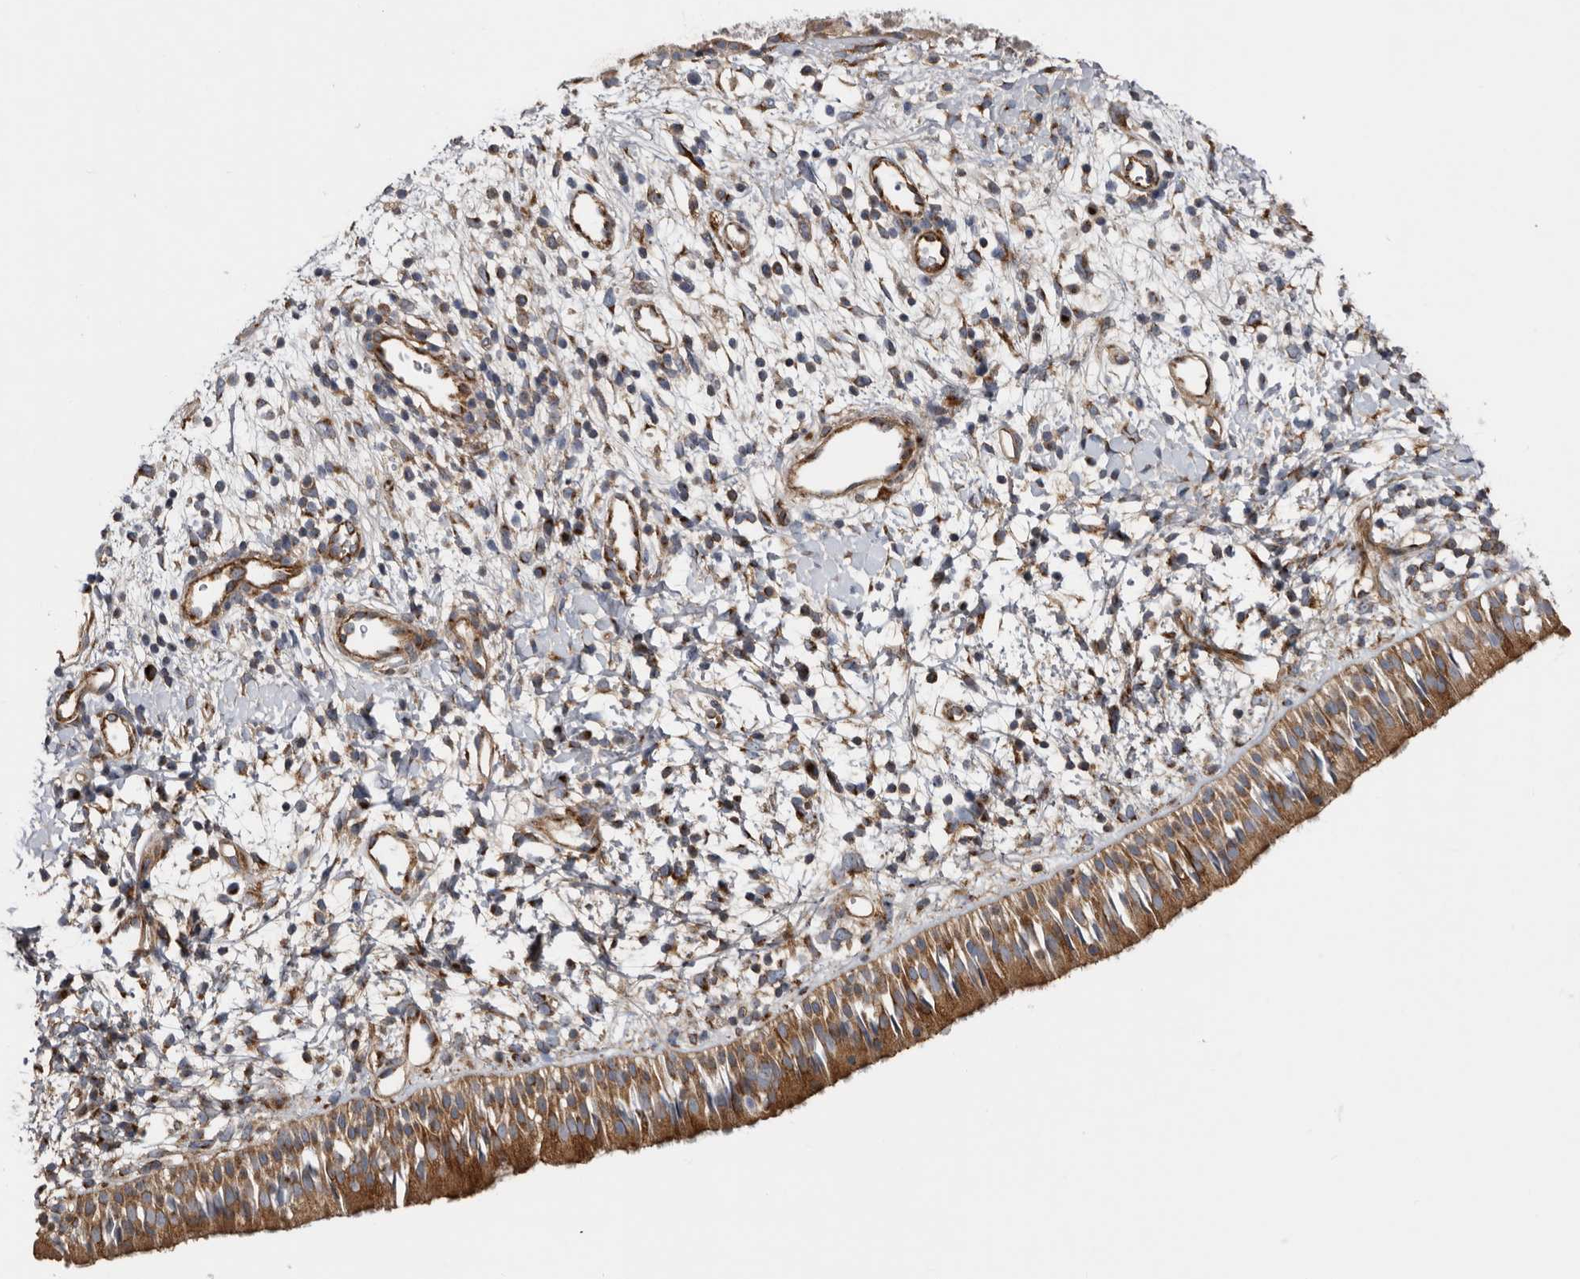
{"staining": {"intensity": "moderate", "quantity": ">75%", "location": "cytoplasmic/membranous"}, "tissue": "nasopharynx", "cell_type": "Respiratory epithelial cells", "image_type": "normal", "snomed": [{"axis": "morphology", "description": "Normal tissue, NOS"}, {"axis": "topography", "description": "Nasopharynx"}], "caption": "Nasopharynx stained for a protein (brown) displays moderate cytoplasmic/membranous positive staining in approximately >75% of respiratory epithelial cells.", "gene": "LUZP1", "patient": {"sex": "male", "age": 22}}